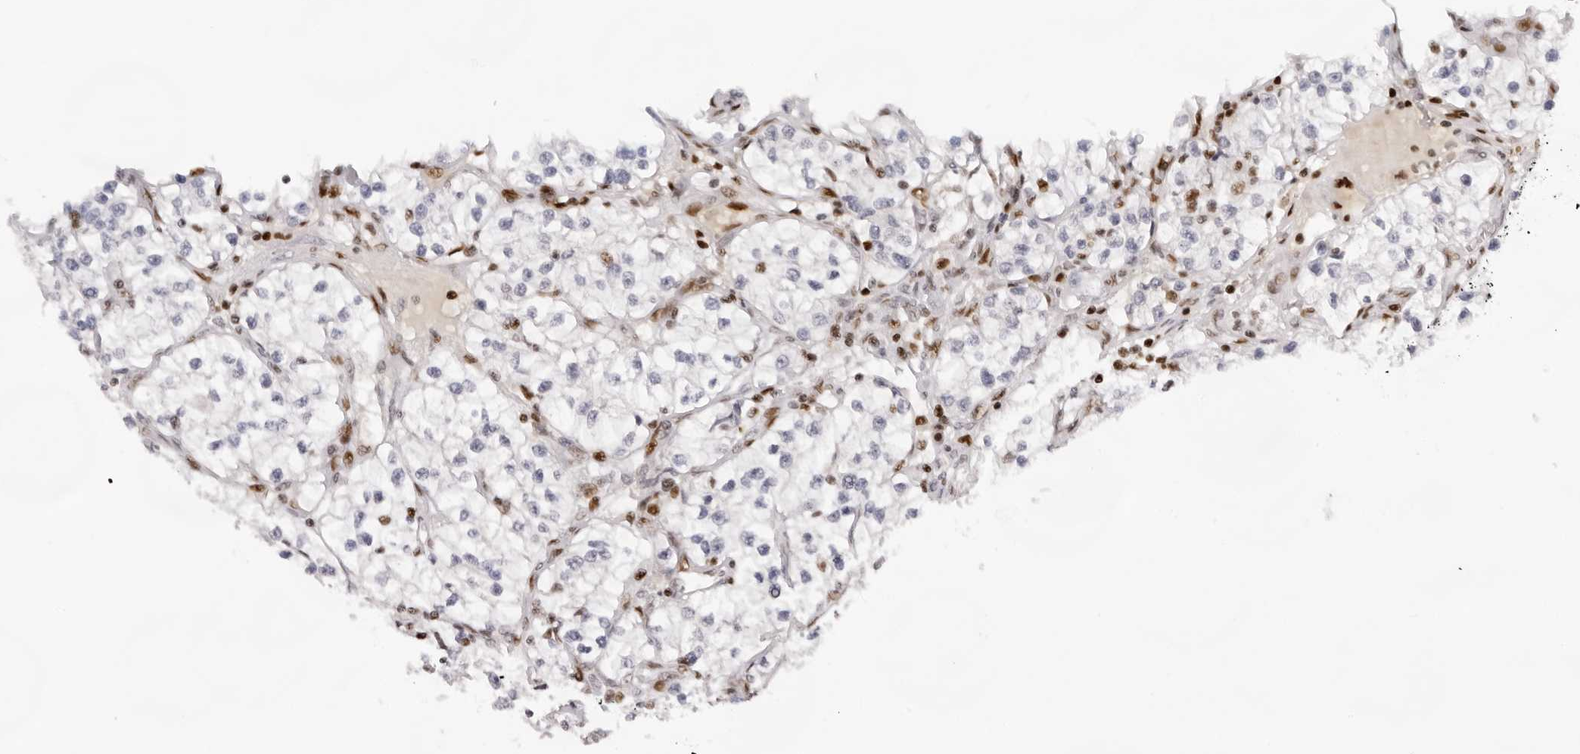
{"staining": {"intensity": "negative", "quantity": "none", "location": "none"}, "tissue": "renal cancer", "cell_type": "Tumor cells", "image_type": "cancer", "snomed": [{"axis": "morphology", "description": "Adenocarcinoma, NOS"}, {"axis": "topography", "description": "Kidney"}], "caption": "High power microscopy micrograph of an immunohistochemistry histopathology image of adenocarcinoma (renal), revealing no significant staining in tumor cells.", "gene": "OGG1", "patient": {"sex": "female", "age": 57}}